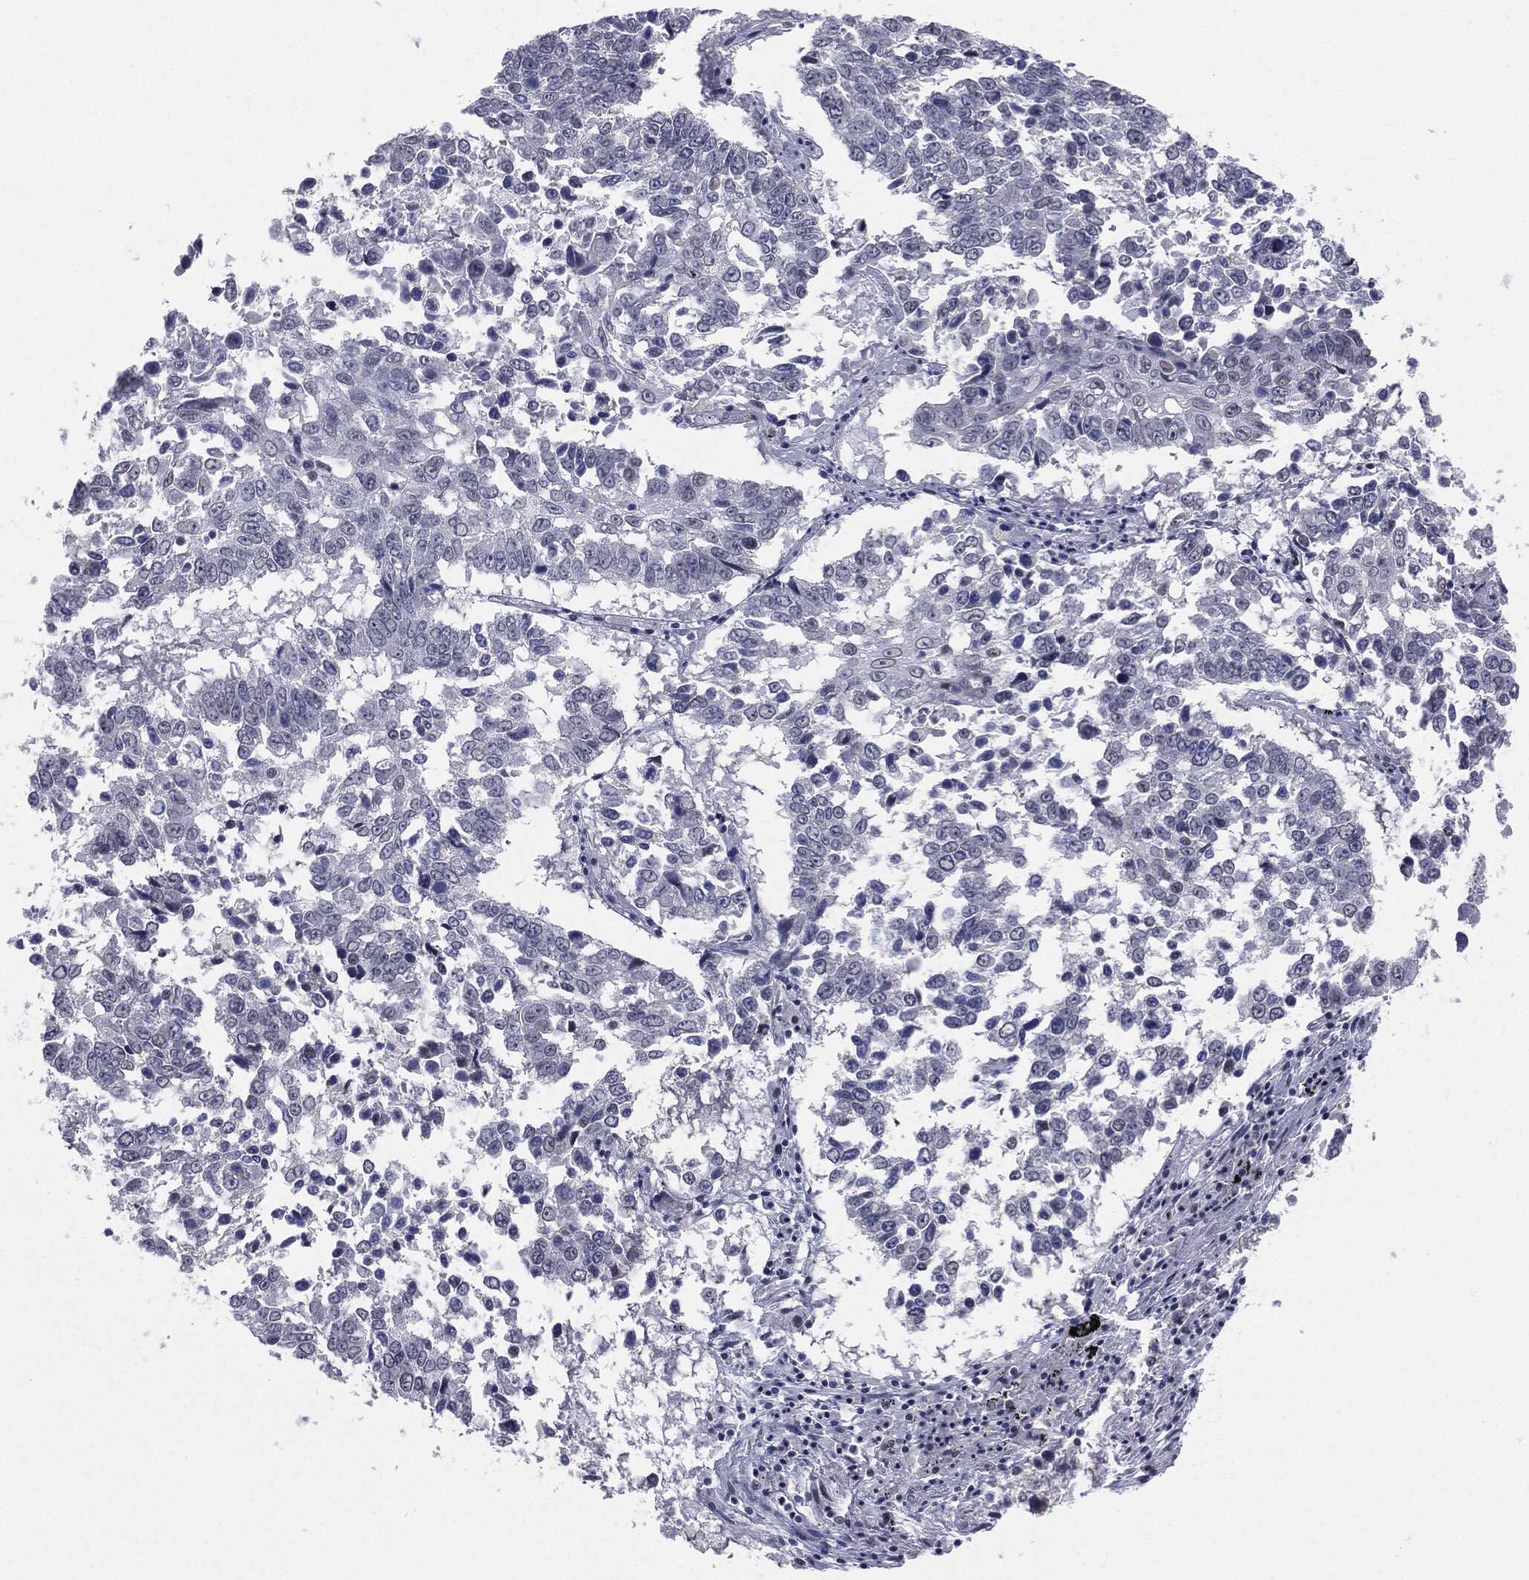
{"staining": {"intensity": "negative", "quantity": "none", "location": "none"}, "tissue": "lung cancer", "cell_type": "Tumor cells", "image_type": "cancer", "snomed": [{"axis": "morphology", "description": "Squamous cell carcinoma, NOS"}, {"axis": "topography", "description": "Lung"}], "caption": "This is an IHC image of human lung cancer (squamous cell carcinoma). There is no expression in tumor cells.", "gene": "SLC5A5", "patient": {"sex": "male", "age": 82}}